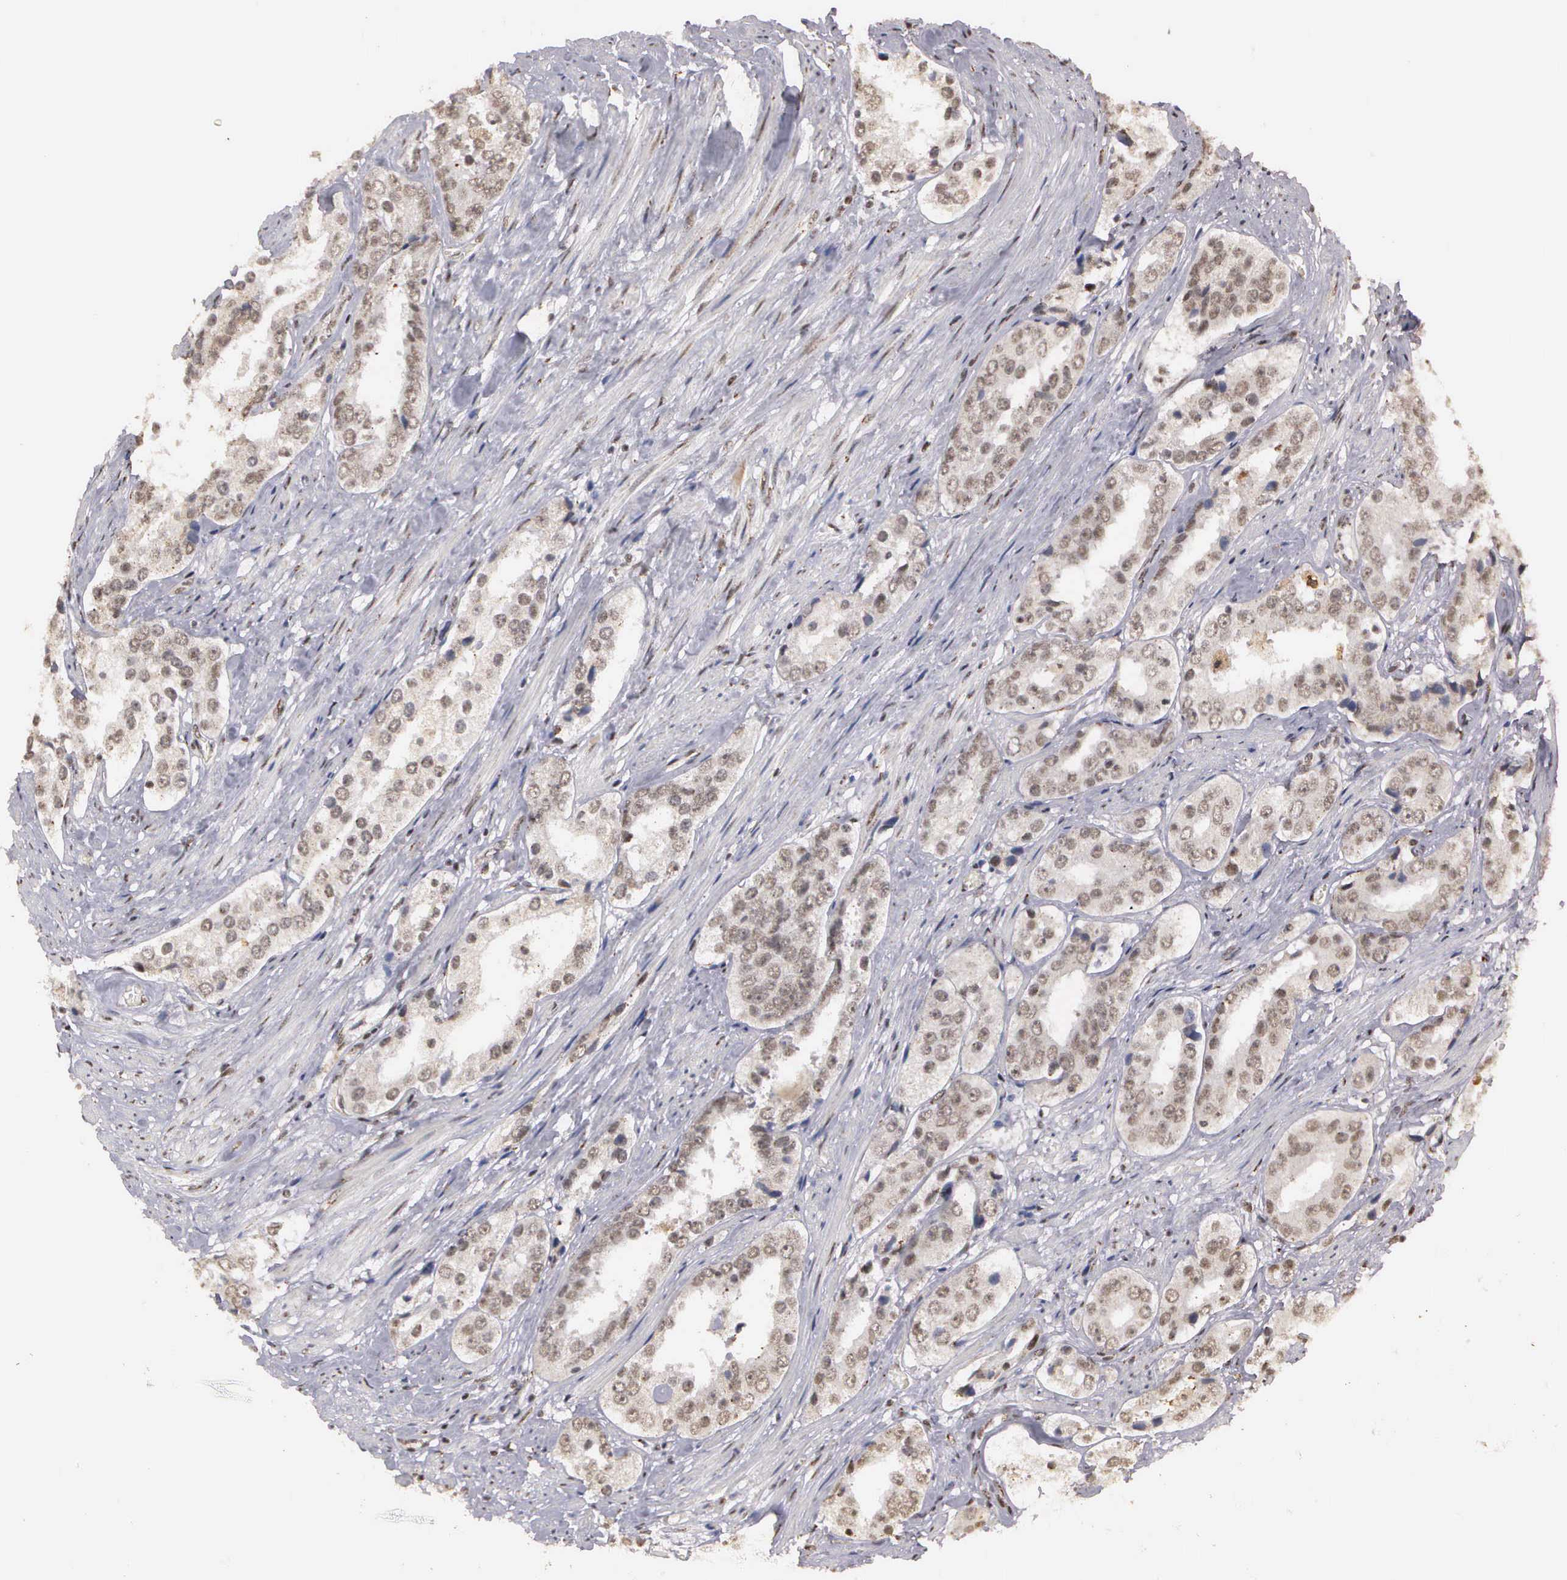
{"staining": {"intensity": "weak", "quantity": "25%-75%", "location": "nuclear"}, "tissue": "prostate cancer", "cell_type": "Tumor cells", "image_type": "cancer", "snomed": [{"axis": "morphology", "description": "Adenocarcinoma, Medium grade"}, {"axis": "topography", "description": "Prostate"}], "caption": "Tumor cells exhibit weak nuclear positivity in approximately 25%-75% of cells in prostate cancer.", "gene": "GTF2A1", "patient": {"sex": "male", "age": 73}}